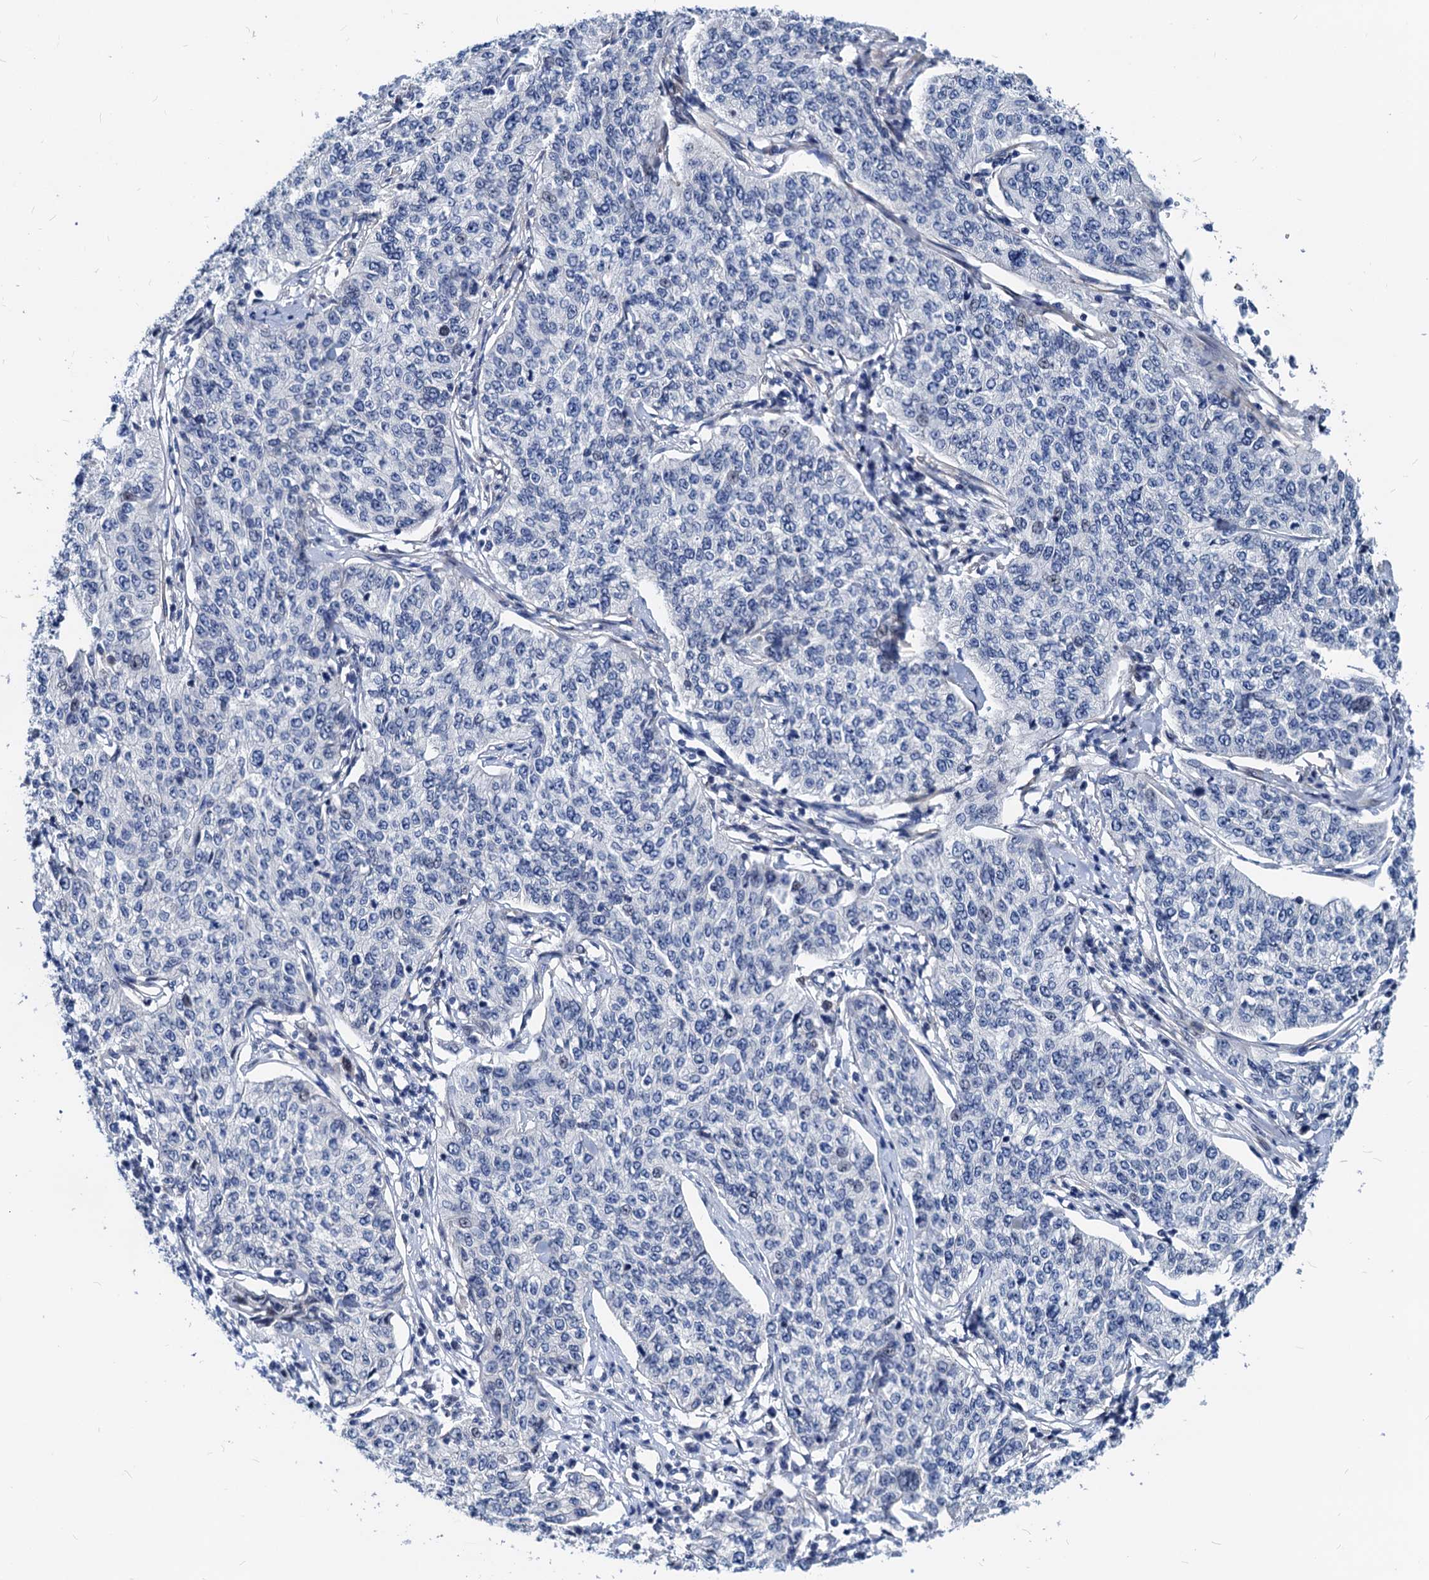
{"staining": {"intensity": "negative", "quantity": "none", "location": "none"}, "tissue": "cervical cancer", "cell_type": "Tumor cells", "image_type": "cancer", "snomed": [{"axis": "morphology", "description": "Squamous cell carcinoma, NOS"}, {"axis": "topography", "description": "Cervix"}], "caption": "Image shows no protein staining in tumor cells of cervical squamous cell carcinoma tissue.", "gene": "HSF2", "patient": {"sex": "female", "age": 35}}